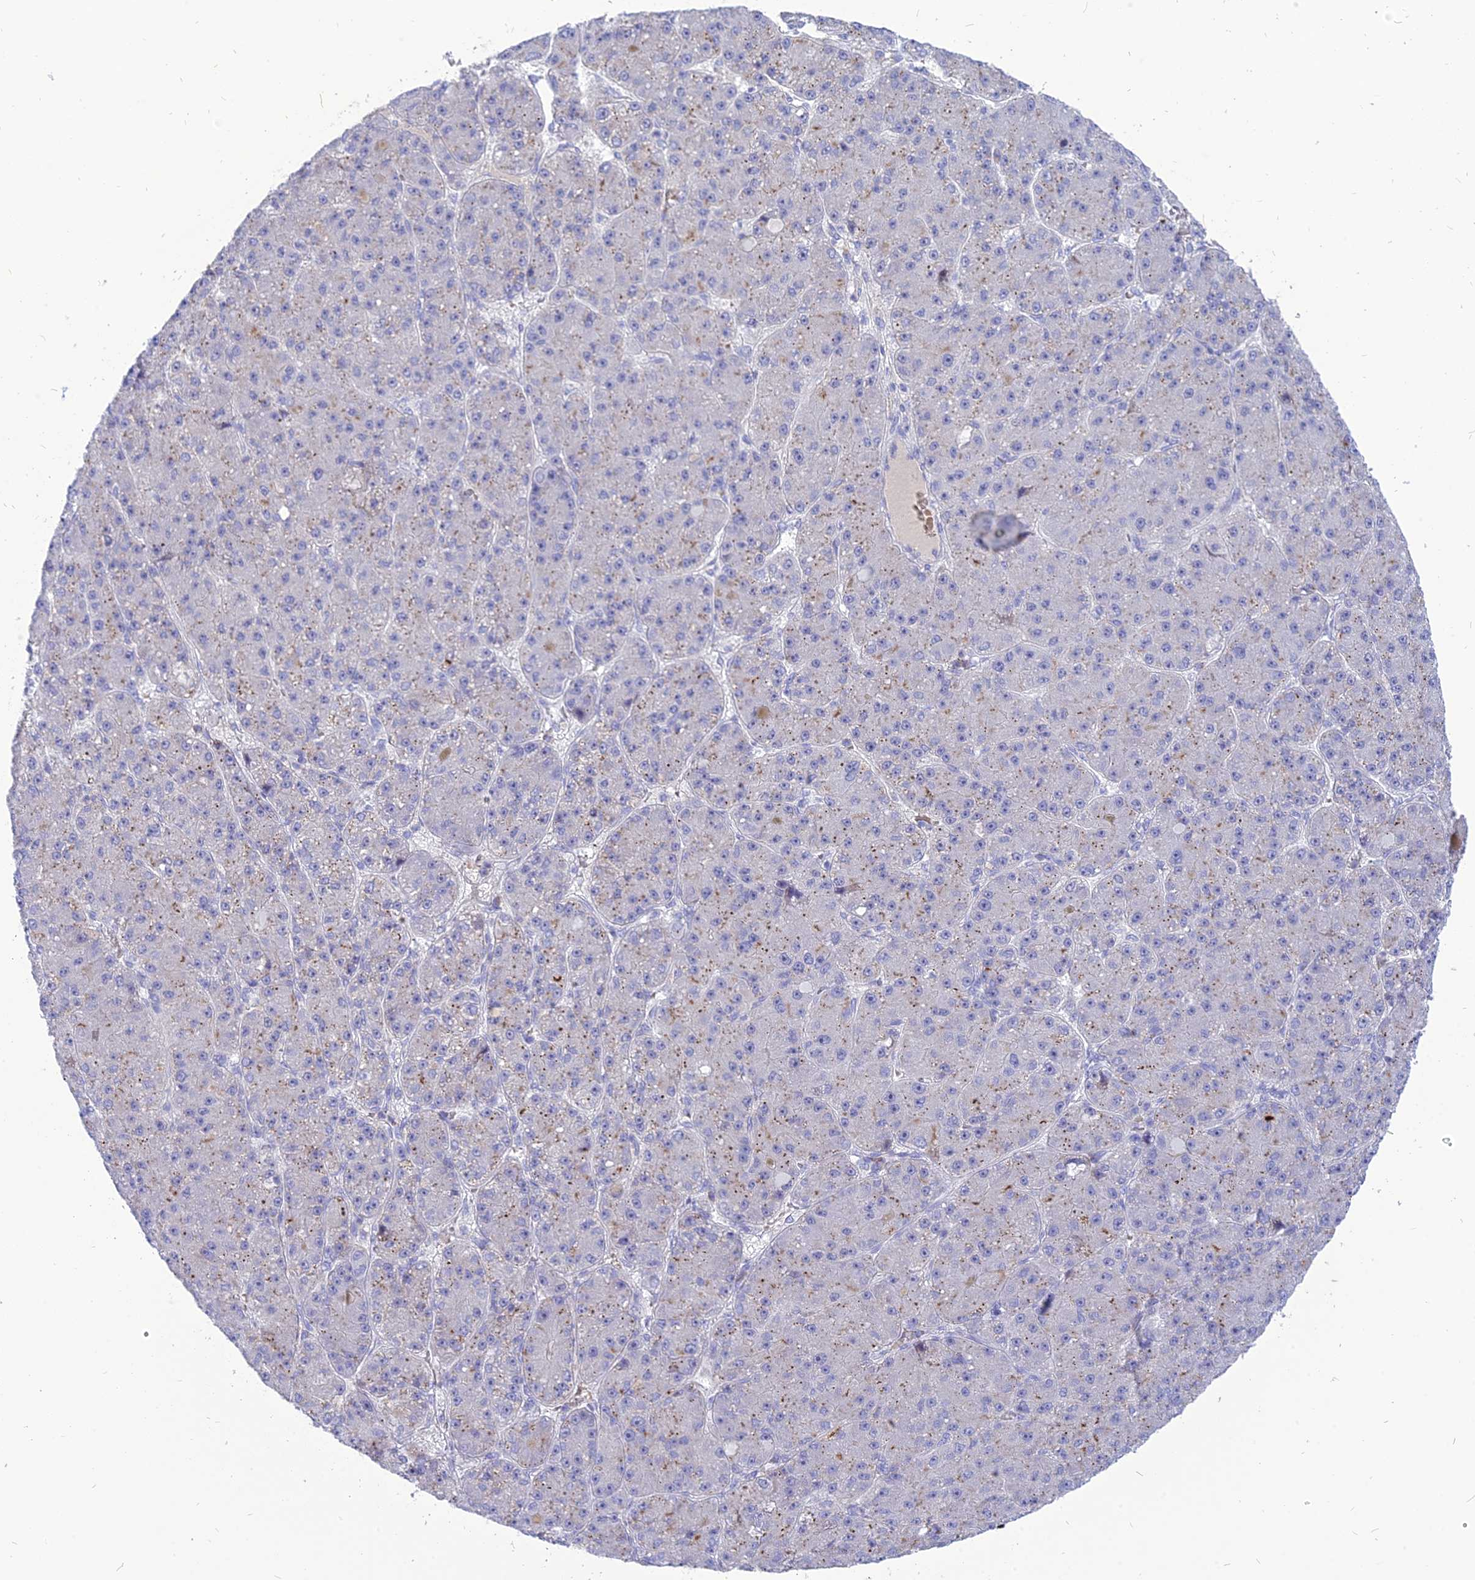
{"staining": {"intensity": "weak", "quantity": "<25%", "location": "cytoplasmic/membranous"}, "tissue": "liver cancer", "cell_type": "Tumor cells", "image_type": "cancer", "snomed": [{"axis": "morphology", "description": "Carcinoma, Hepatocellular, NOS"}, {"axis": "topography", "description": "Liver"}], "caption": "Tumor cells show no significant protein staining in liver cancer (hepatocellular carcinoma).", "gene": "MBD3L1", "patient": {"sex": "male", "age": 67}}